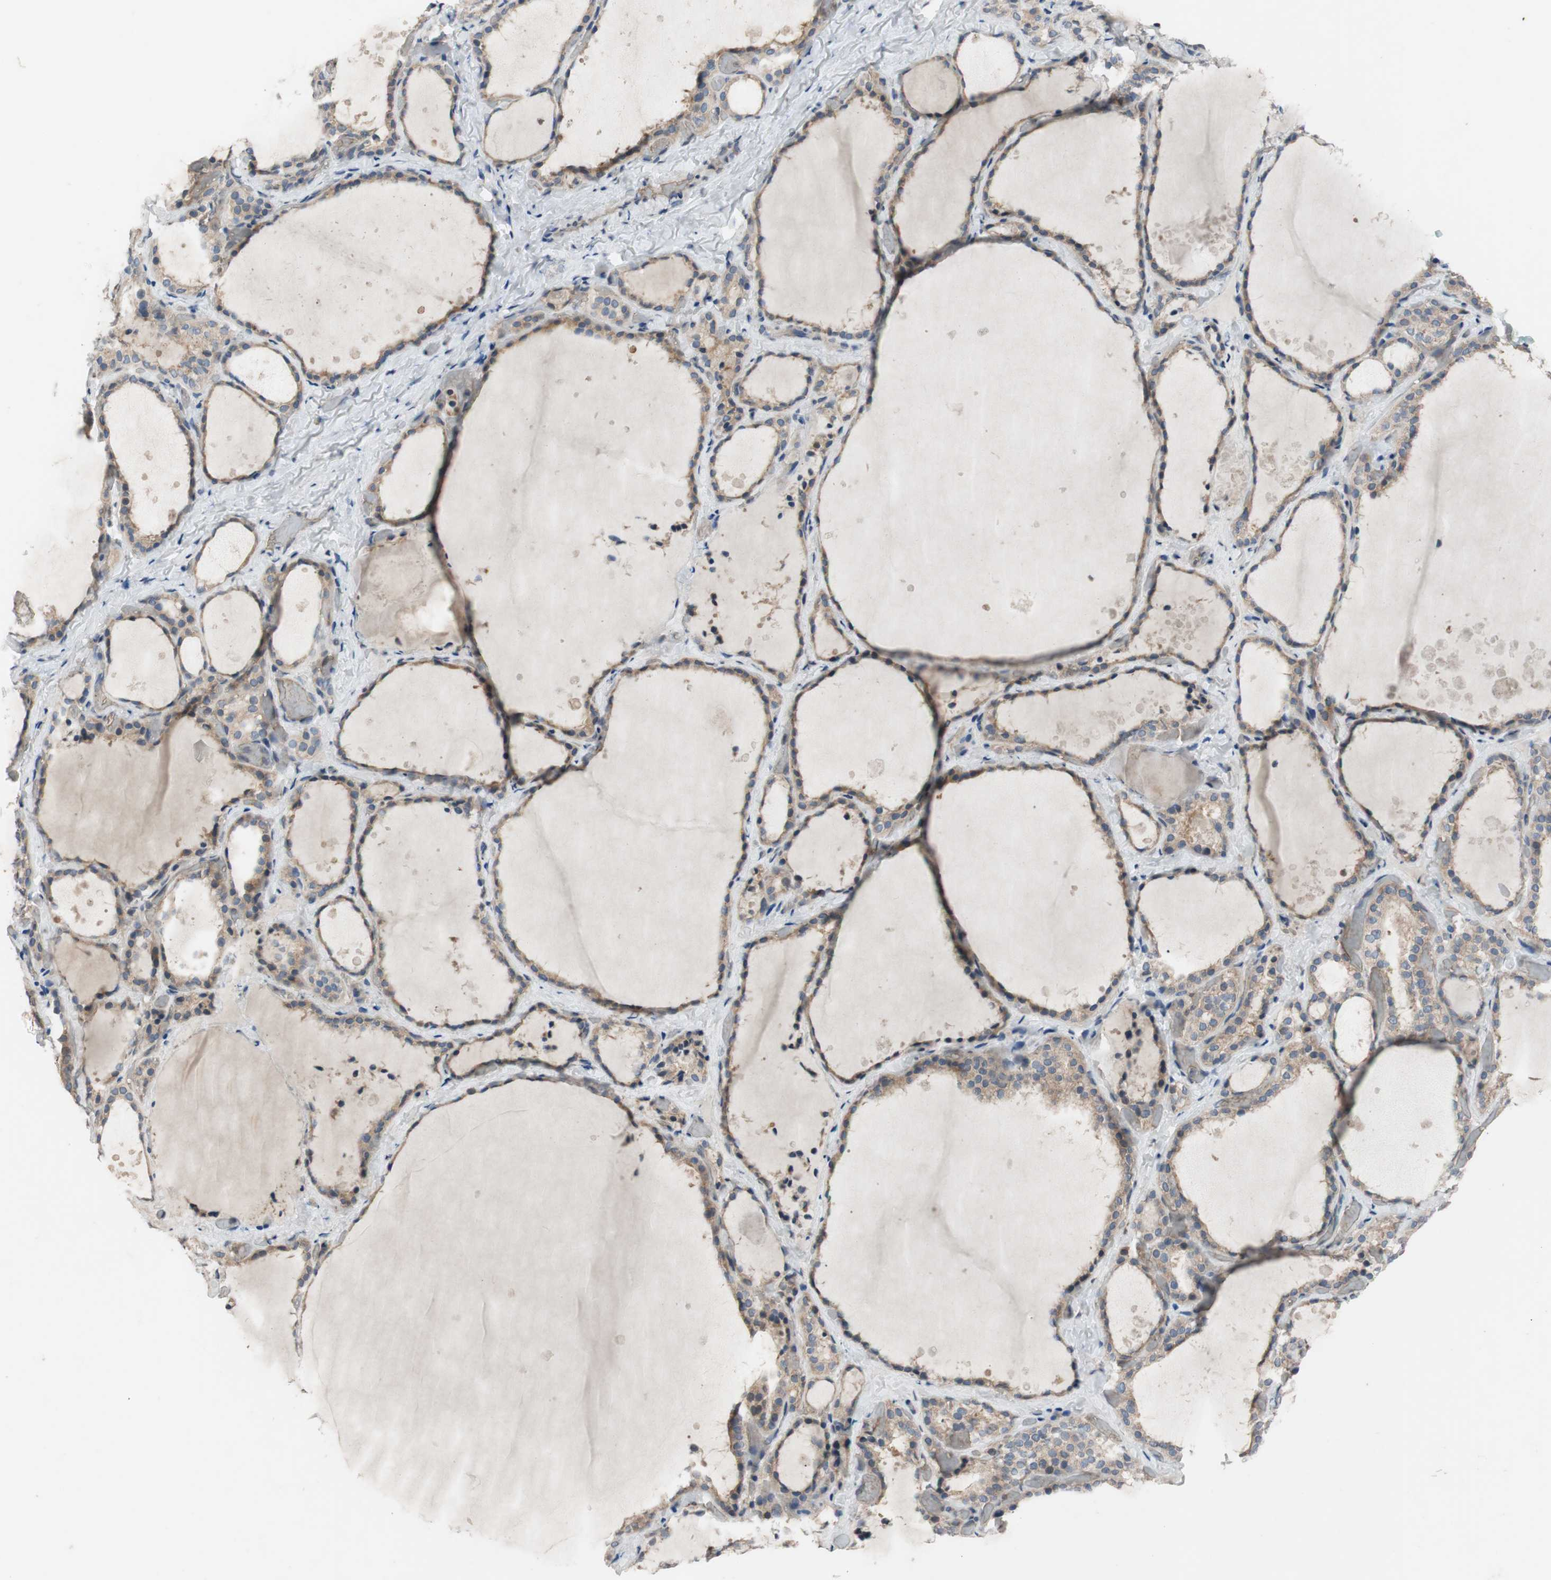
{"staining": {"intensity": "moderate", "quantity": ">75%", "location": "cytoplasmic/membranous"}, "tissue": "thyroid gland", "cell_type": "Glandular cells", "image_type": "normal", "snomed": [{"axis": "morphology", "description": "Normal tissue, NOS"}, {"axis": "topography", "description": "Thyroid gland"}], "caption": "This photomicrograph reveals immunohistochemistry (IHC) staining of unremarkable thyroid gland, with medium moderate cytoplasmic/membranous expression in approximately >75% of glandular cells.", "gene": "ADD2", "patient": {"sex": "female", "age": 44}}